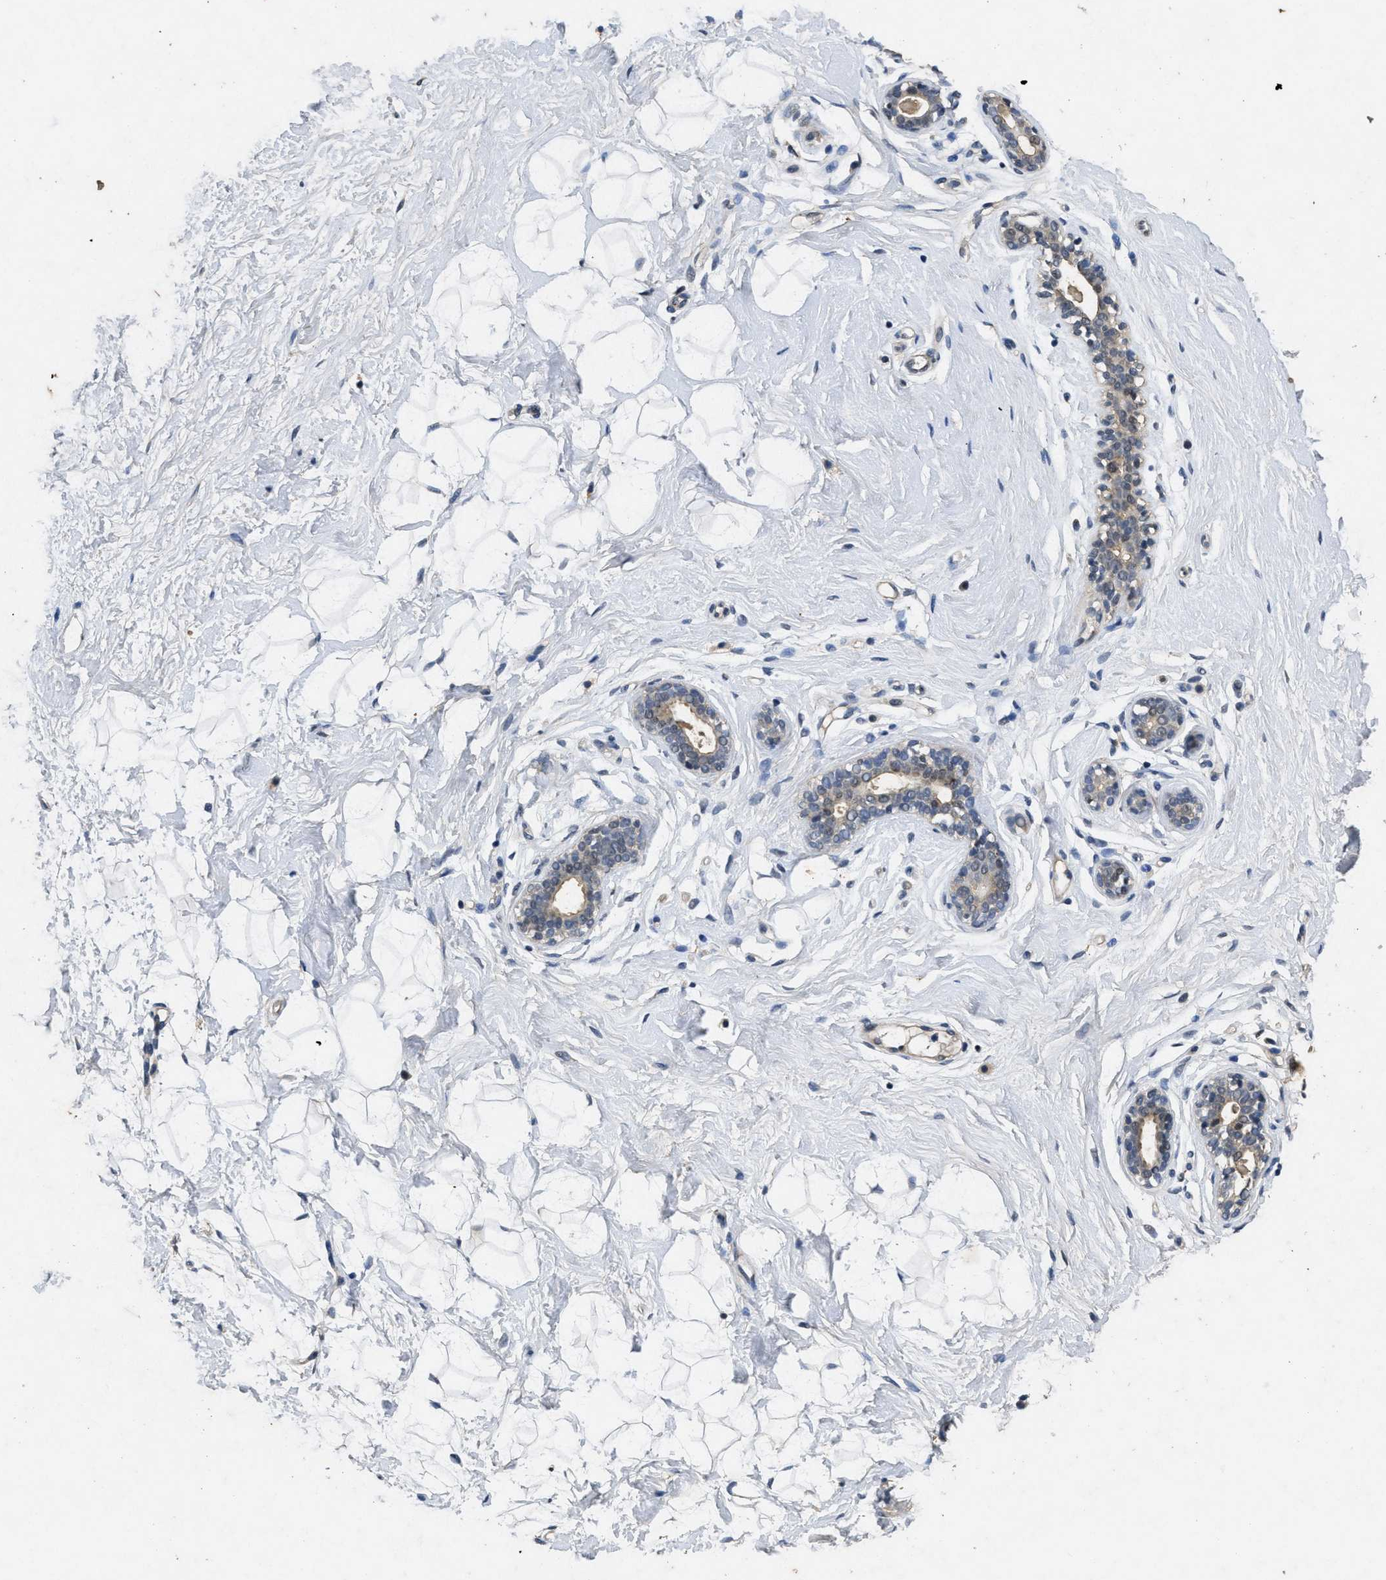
{"staining": {"intensity": "negative", "quantity": "none", "location": "none"}, "tissue": "breast", "cell_type": "Adipocytes", "image_type": "normal", "snomed": [{"axis": "morphology", "description": "Normal tissue, NOS"}, {"axis": "topography", "description": "Breast"}], "caption": "Adipocytes show no significant positivity in benign breast. (DAB immunohistochemistry (IHC) with hematoxylin counter stain).", "gene": "PAPOLG", "patient": {"sex": "female", "age": 23}}